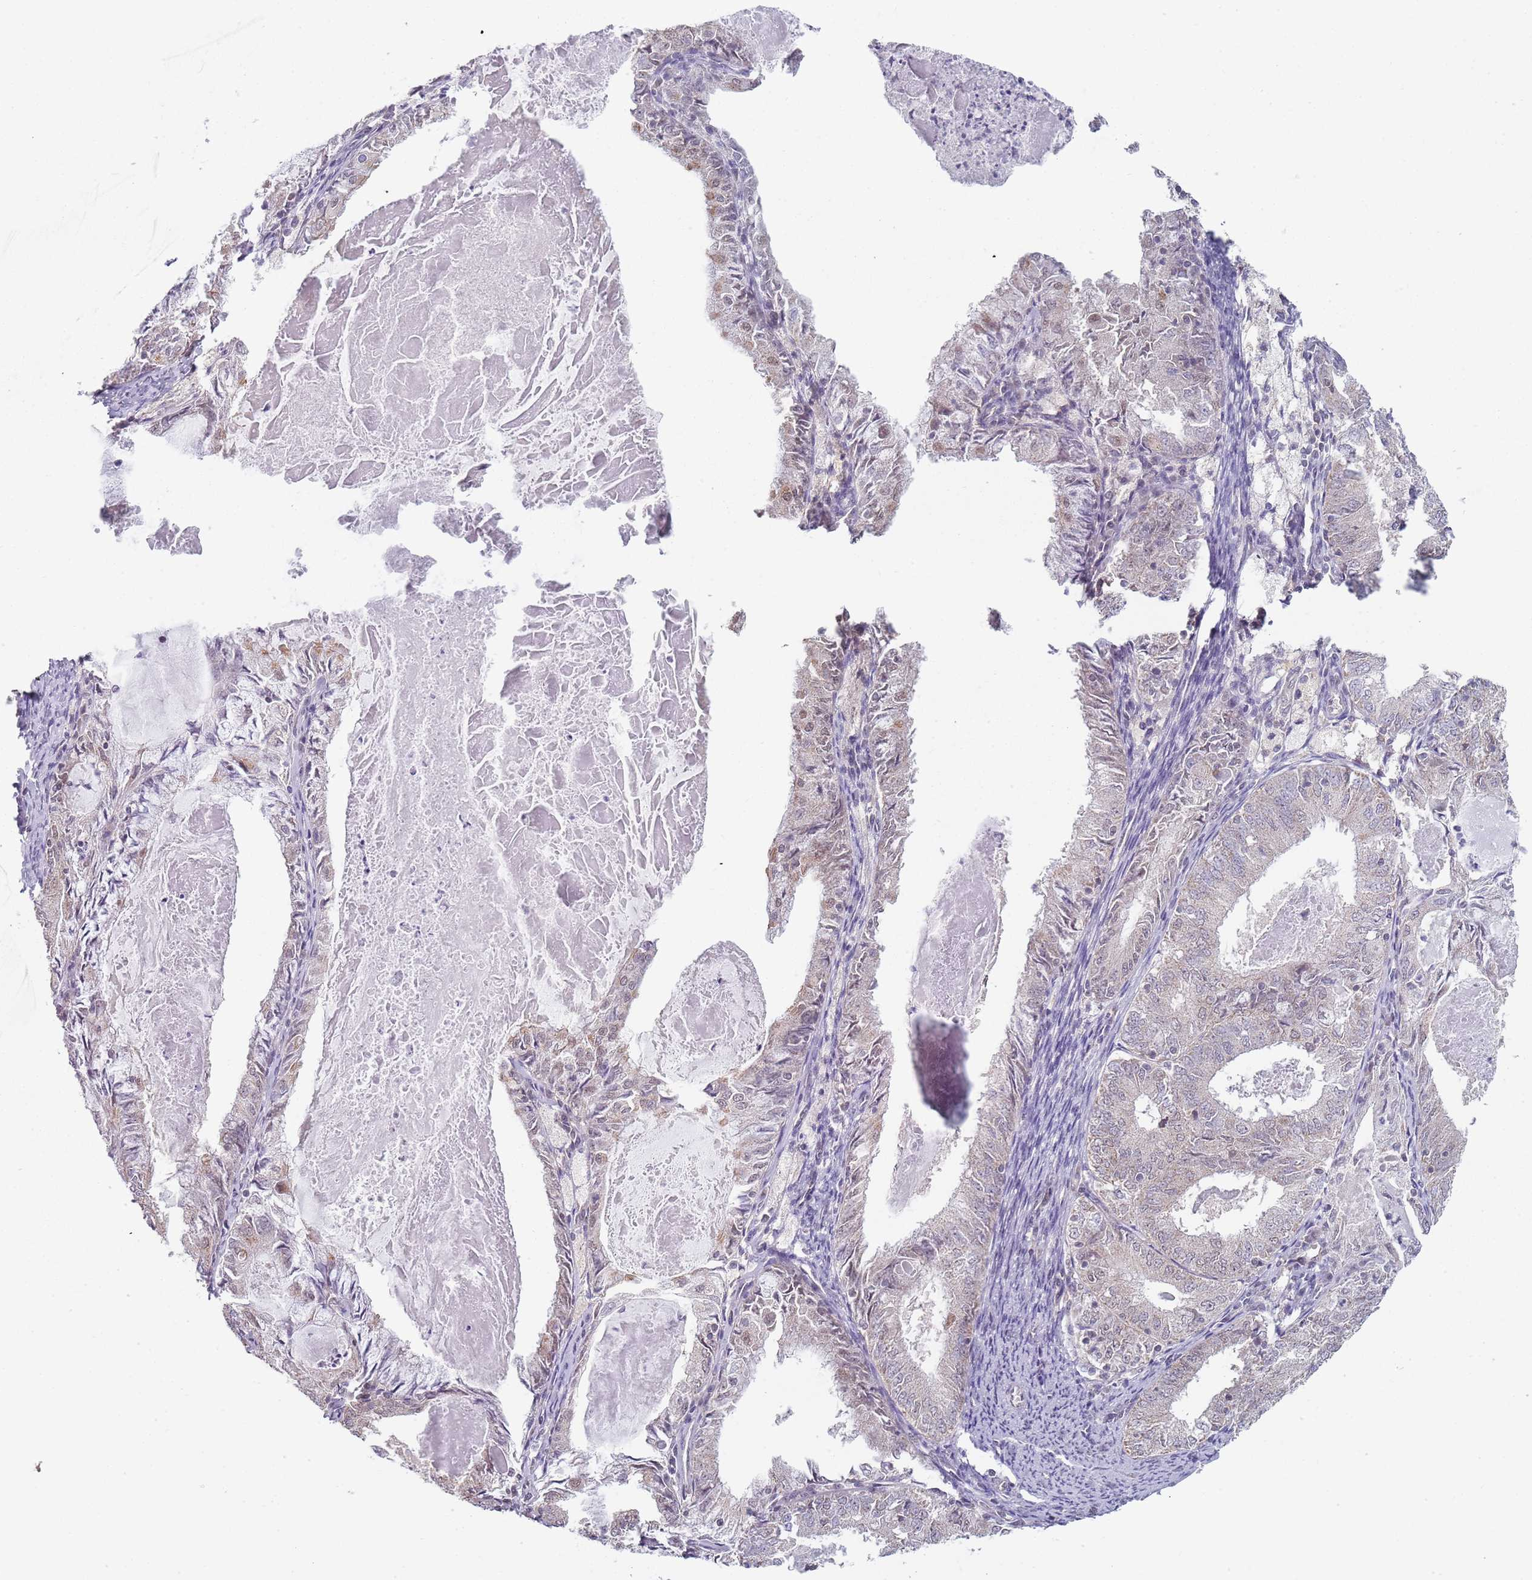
{"staining": {"intensity": "weak", "quantity": "<25%", "location": "nuclear"}, "tissue": "endometrial cancer", "cell_type": "Tumor cells", "image_type": "cancer", "snomed": [{"axis": "morphology", "description": "Adenocarcinoma, NOS"}, {"axis": "topography", "description": "Endometrium"}], "caption": "Endometrial cancer (adenocarcinoma) was stained to show a protein in brown. There is no significant expression in tumor cells.", "gene": "SMARCAL1", "patient": {"sex": "female", "age": 57}}